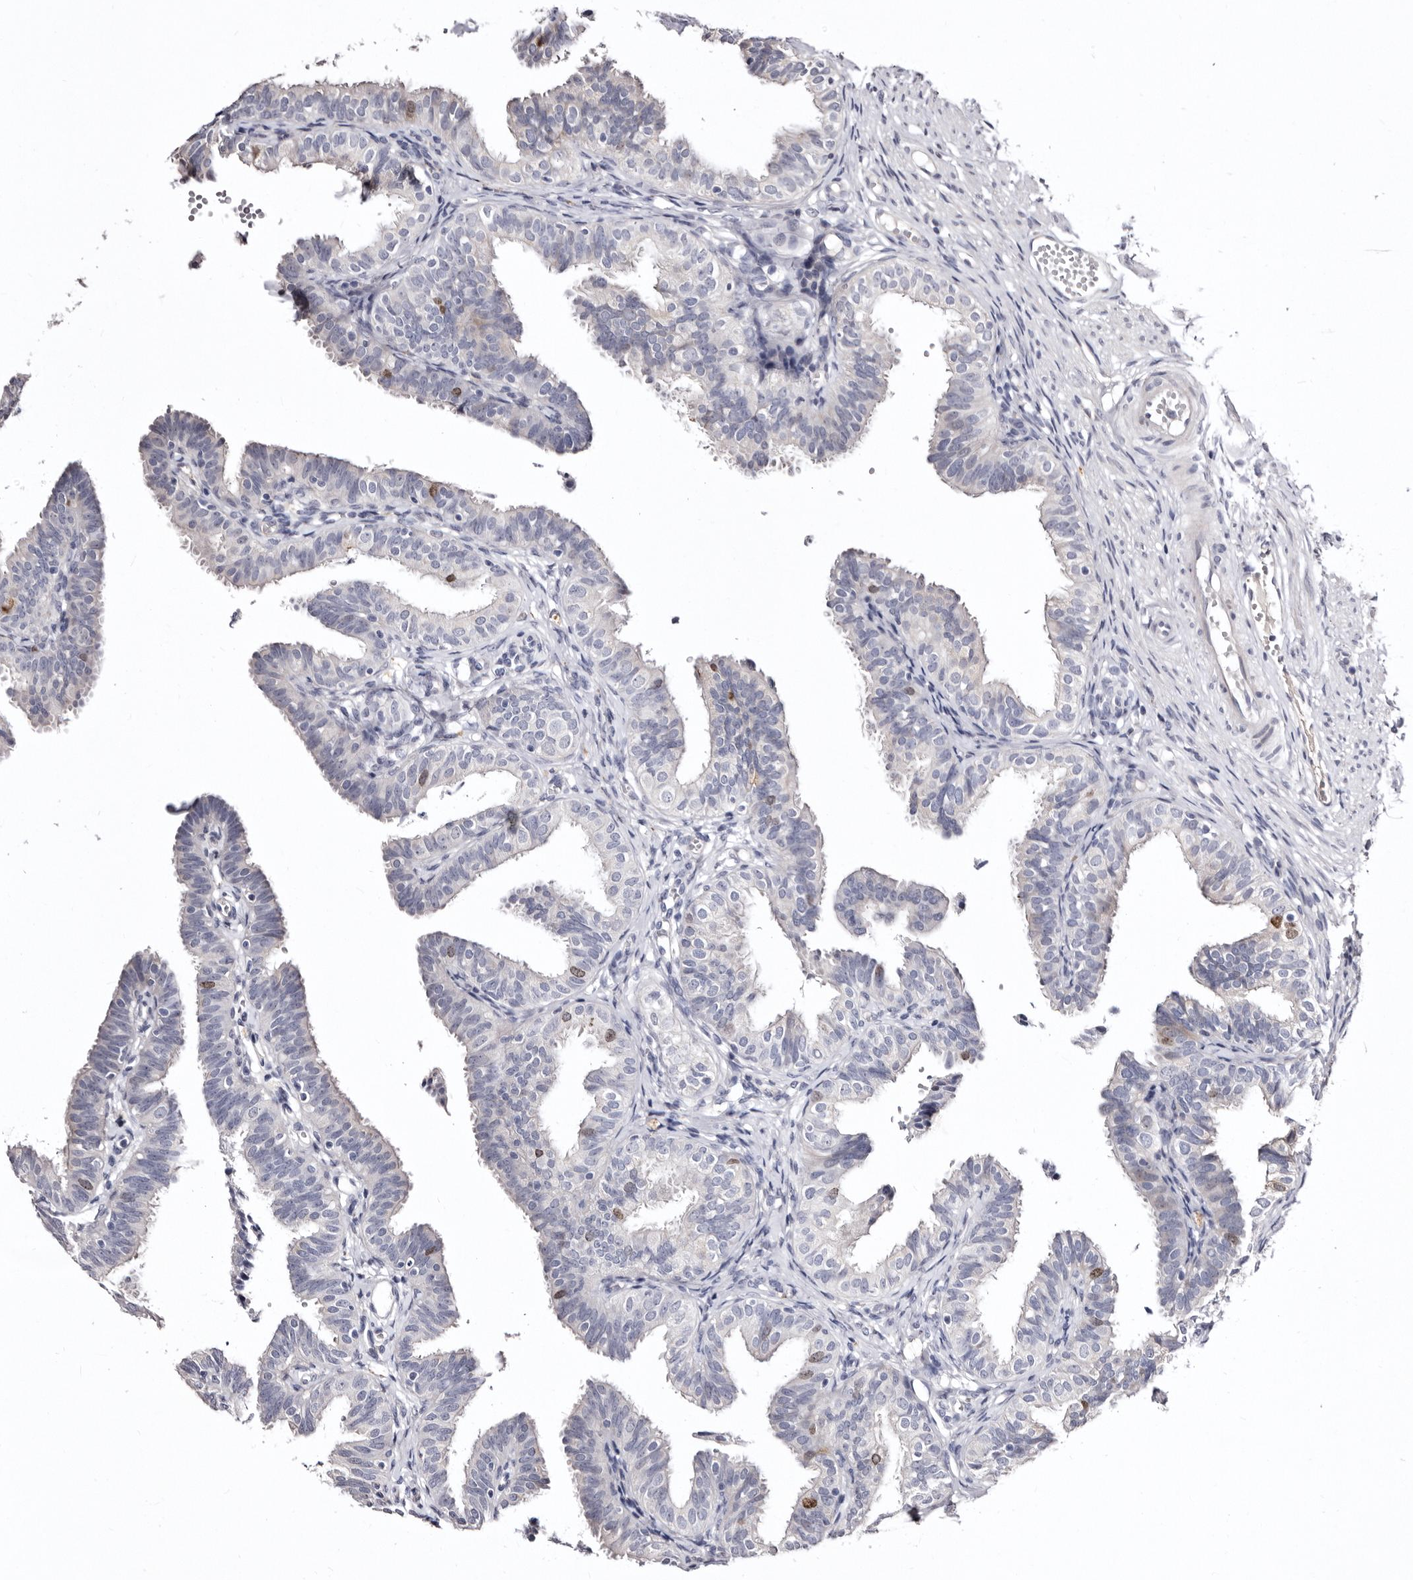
{"staining": {"intensity": "negative", "quantity": "none", "location": "none"}, "tissue": "fallopian tube", "cell_type": "Glandular cells", "image_type": "normal", "snomed": [{"axis": "morphology", "description": "Normal tissue, NOS"}, {"axis": "topography", "description": "Fallopian tube"}], "caption": "High magnification brightfield microscopy of normal fallopian tube stained with DAB (brown) and counterstained with hematoxylin (blue): glandular cells show no significant positivity.", "gene": "CDCA8", "patient": {"sex": "female", "age": 35}}